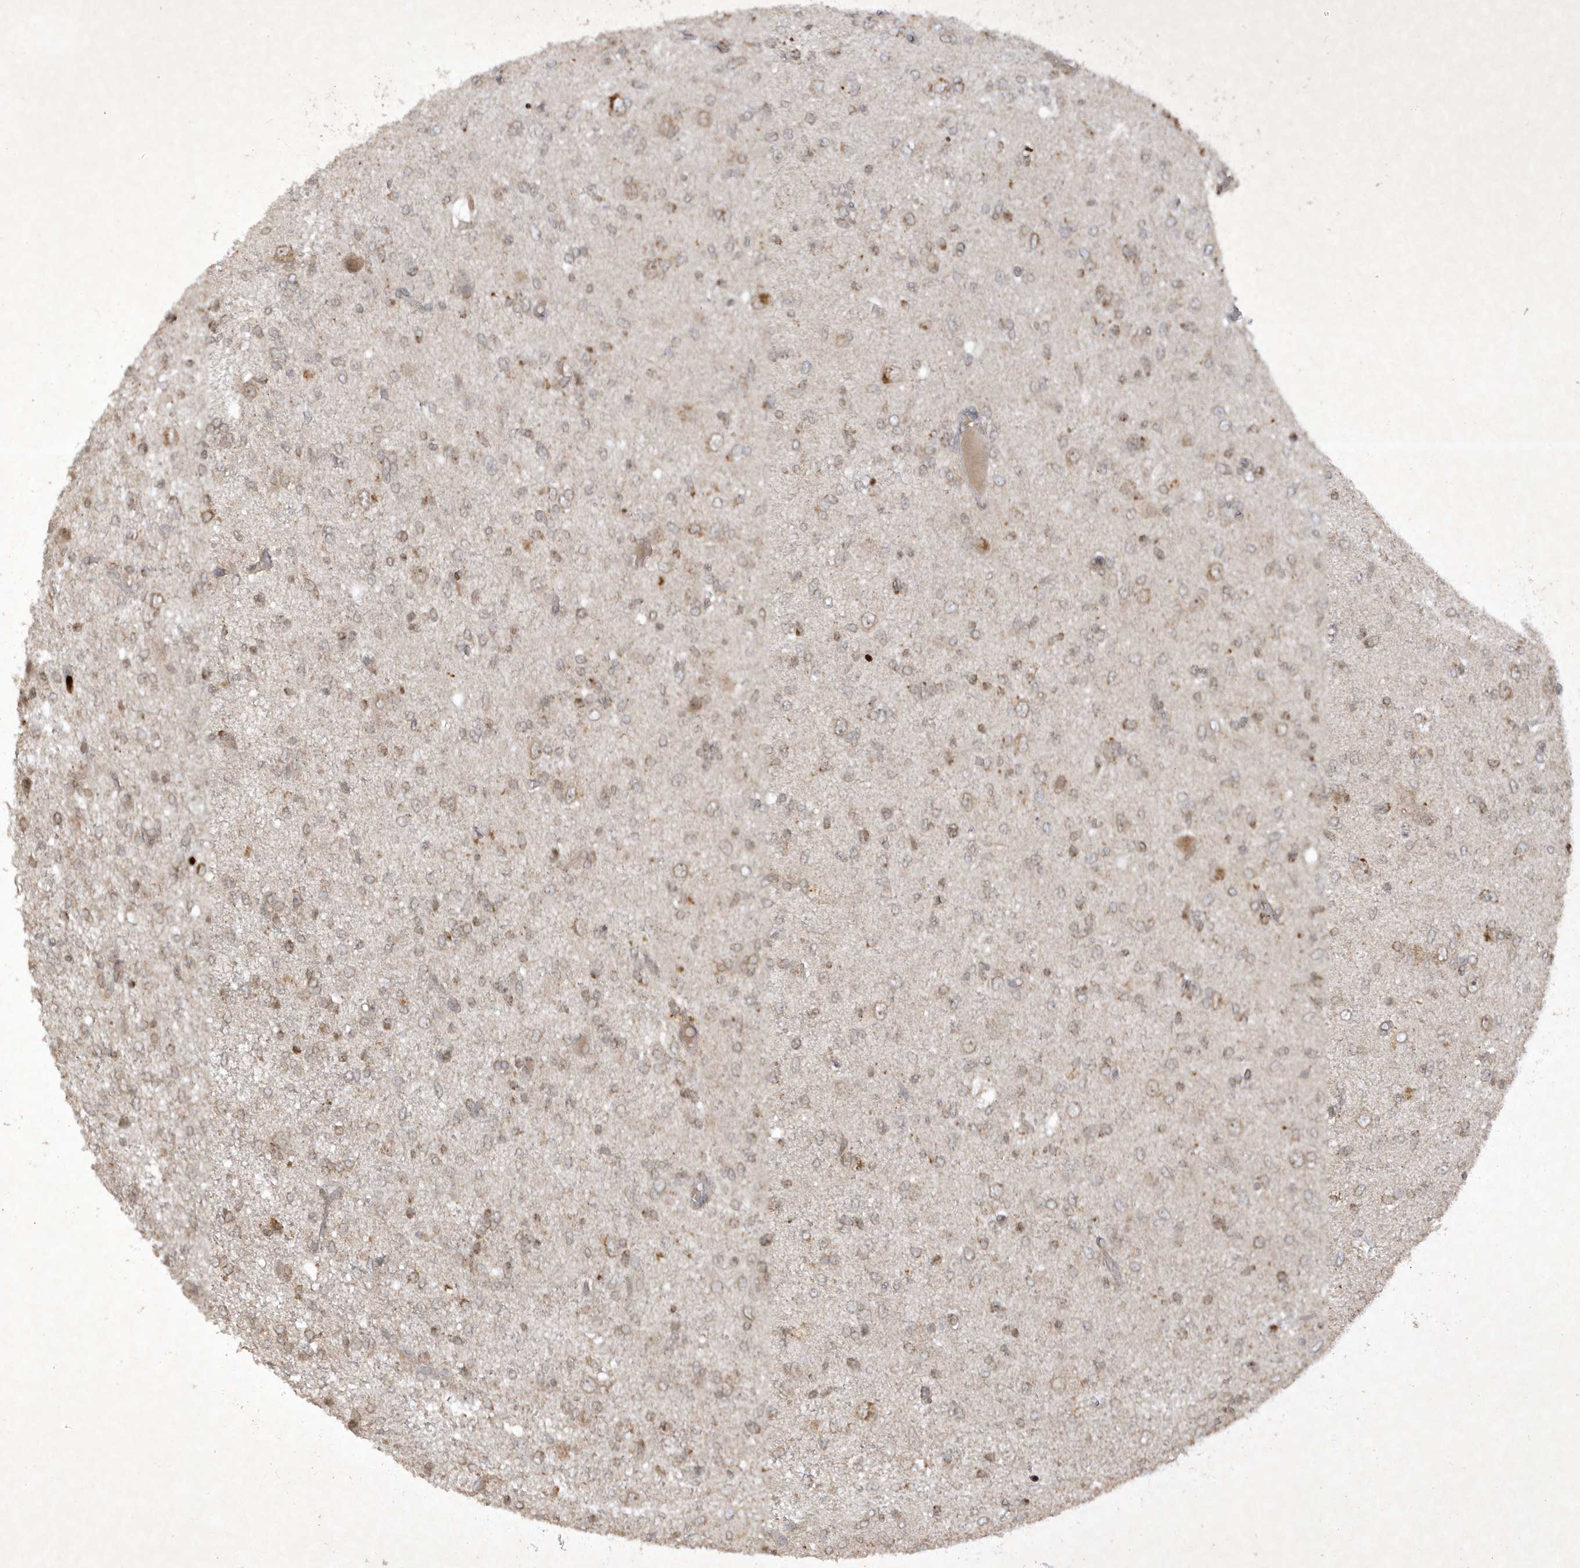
{"staining": {"intensity": "weak", "quantity": "25%-75%", "location": "cytoplasmic/membranous"}, "tissue": "glioma", "cell_type": "Tumor cells", "image_type": "cancer", "snomed": [{"axis": "morphology", "description": "Glioma, malignant, High grade"}, {"axis": "topography", "description": "Brain"}], "caption": "Tumor cells exhibit weak cytoplasmic/membranous staining in about 25%-75% of cells in malignant high-grade glioma. Nuclei are stained in blue.", "gene": "ZNF213", "patient": {"sex": "female", "age": 59}}